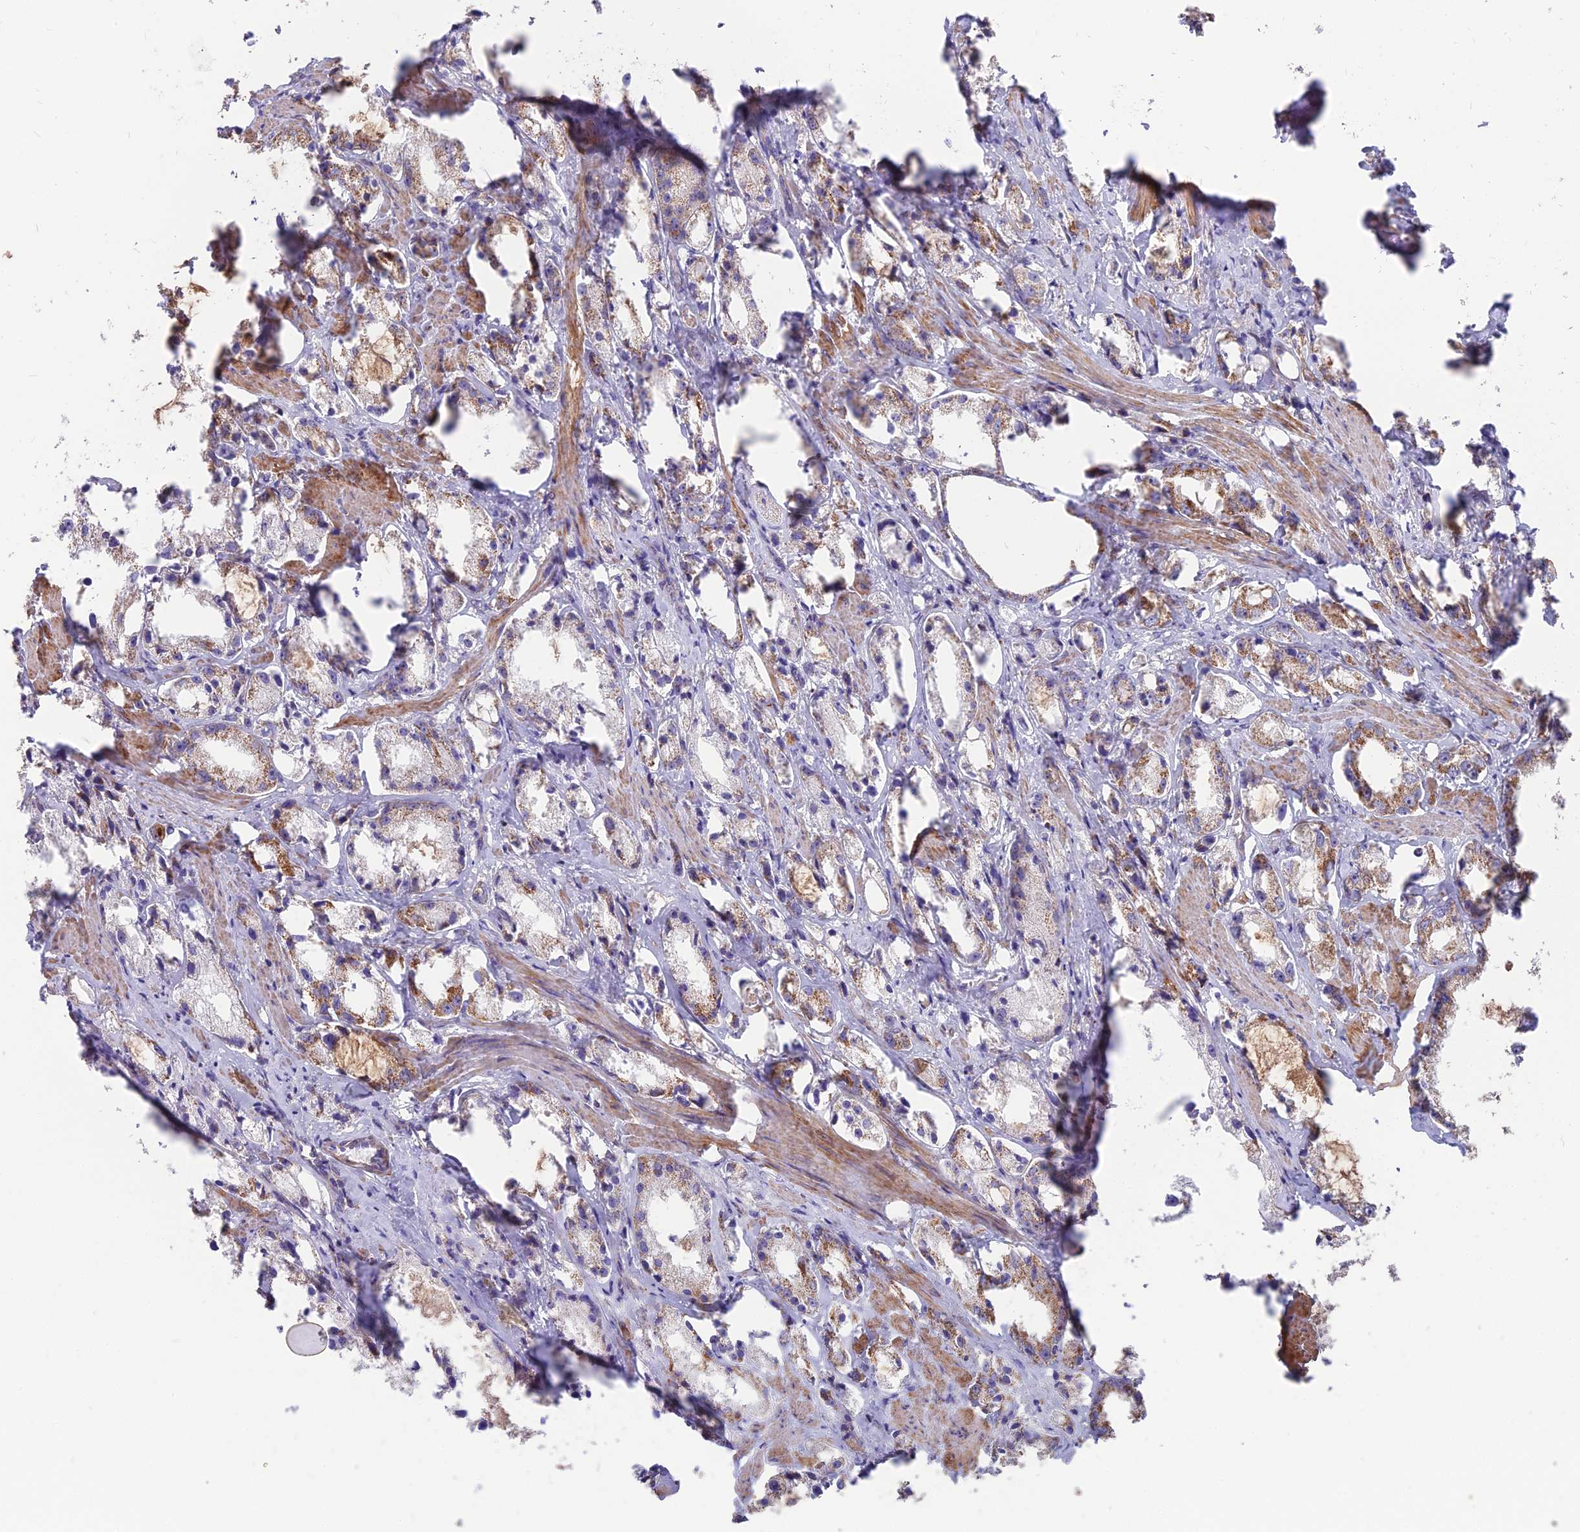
{"staining": {"intensity": "moderate", "quantity": "25%-75%", "location": "cytoplasmic/membranous"}, "tissue": "prostate cancer", "cell_type": "Tumor cells", "image_type": "cancer", "snomed": [{"axis": "morphology", "description": "Adenocarcinoma, High grade"}, {"axis": "topography", "description": "Prostate"}], "caption": "This micrograph displays immunohistochemistry staining of human prostate high-grade adenocarcinoma, with medium moderate cytoplasmic/membranous positivity in approximately 25%-75% of tumor cells.", "gene": "IFT22", "patient": {"sex": "male", "age": 66}}